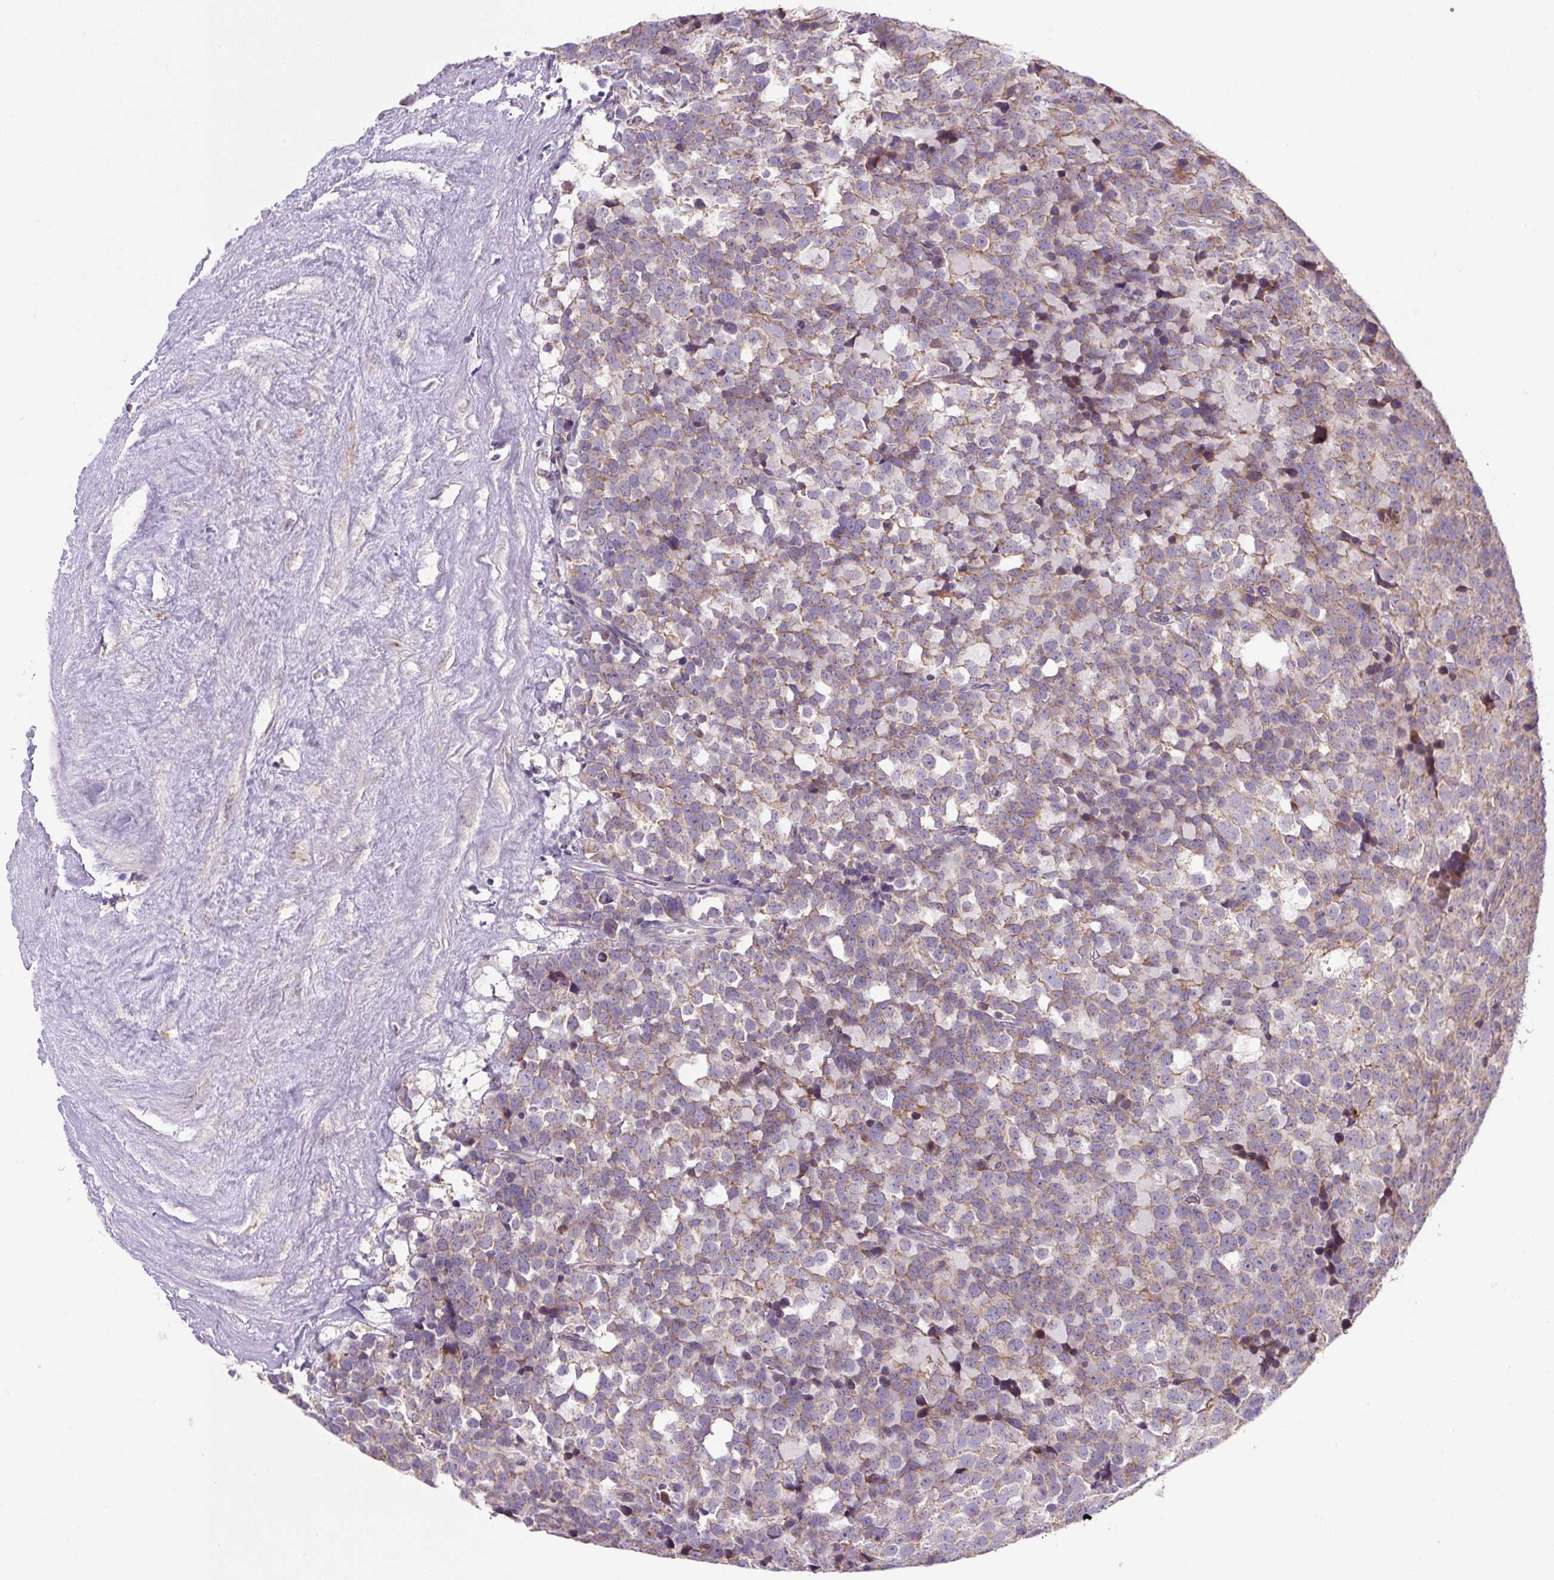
{"staining": {"intensity": "moderate", "quantity": "25%-75%", "location": "cytoplasmic/membranous"}, "tissue": "testis cancer", "cell_type": "Tumor cells", "image_type": "cancer", "snomed": [{"axis": "morphology", "description": "Seminoma, NOS"}, {"axis": "topography", "description": "Testis"}], "caption": "Immunohistochemical staining of human testis seminoma shows moderate cytoplasmic/membranous protein positivity in approximately 25%-75% of tumor cells.", "gene": "MFSD9", "patient": {"sex": "male", "age": 71}}